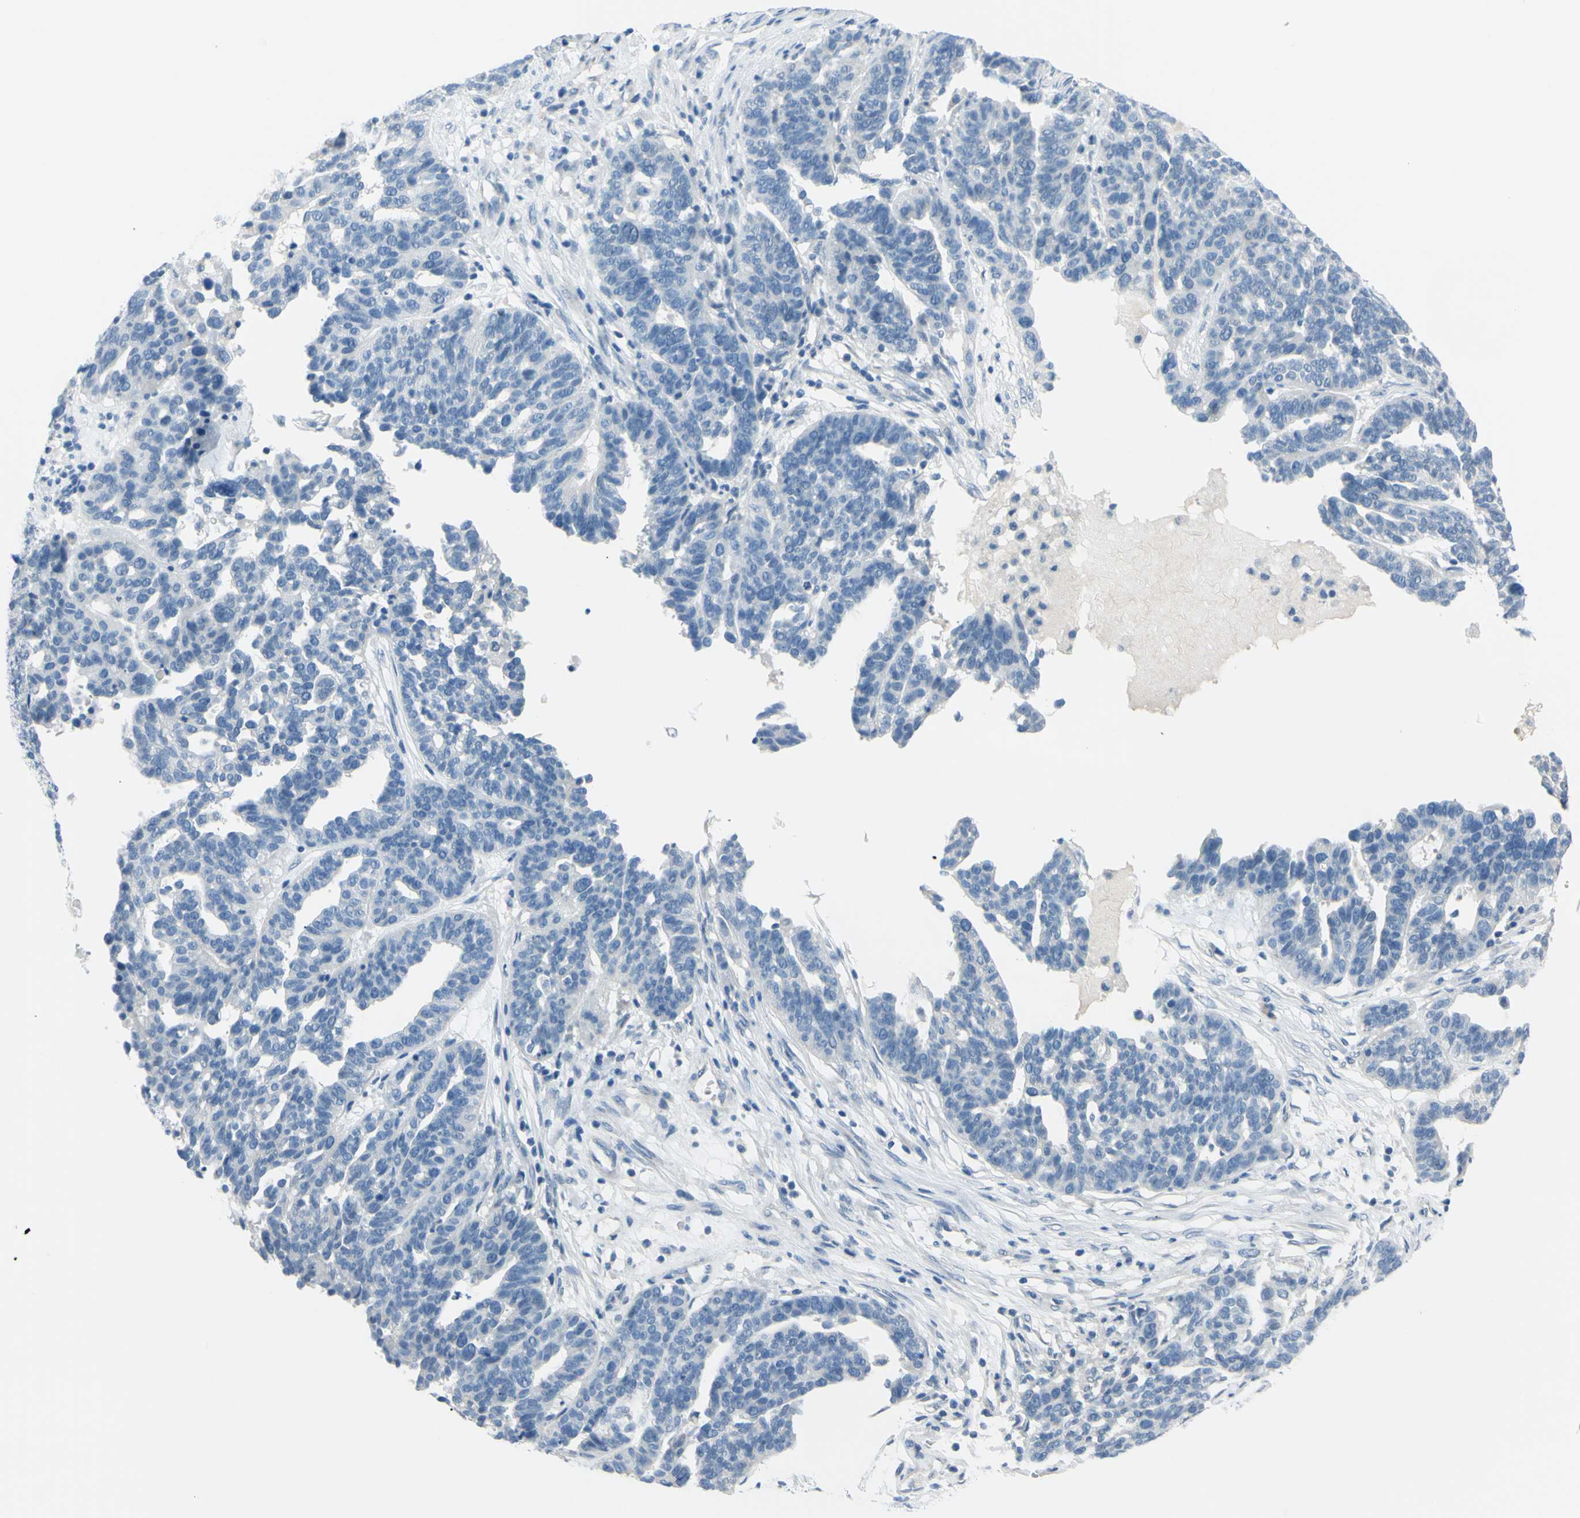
{"staining": {"intensity": "negative", "quantity": "none", "location": "none"}, "tissue": "ovarian cancer", "cell_type": "Tumor cells", "image_type": "cancer", "snomed": [{"axis": "morphology", "description": "Cystadenocarcinoma, serous, NOS"}, {"axis": "topography", "description": "Ovary"}], "caption": "The immunohistochemistry (IHC) photomicrograph has no significant positivity in tumor cells of ovarian cancer tissue. Nuclei are stained in blue.", "gene": "DCT", "patient": {"sex": "female", "age": 59}}